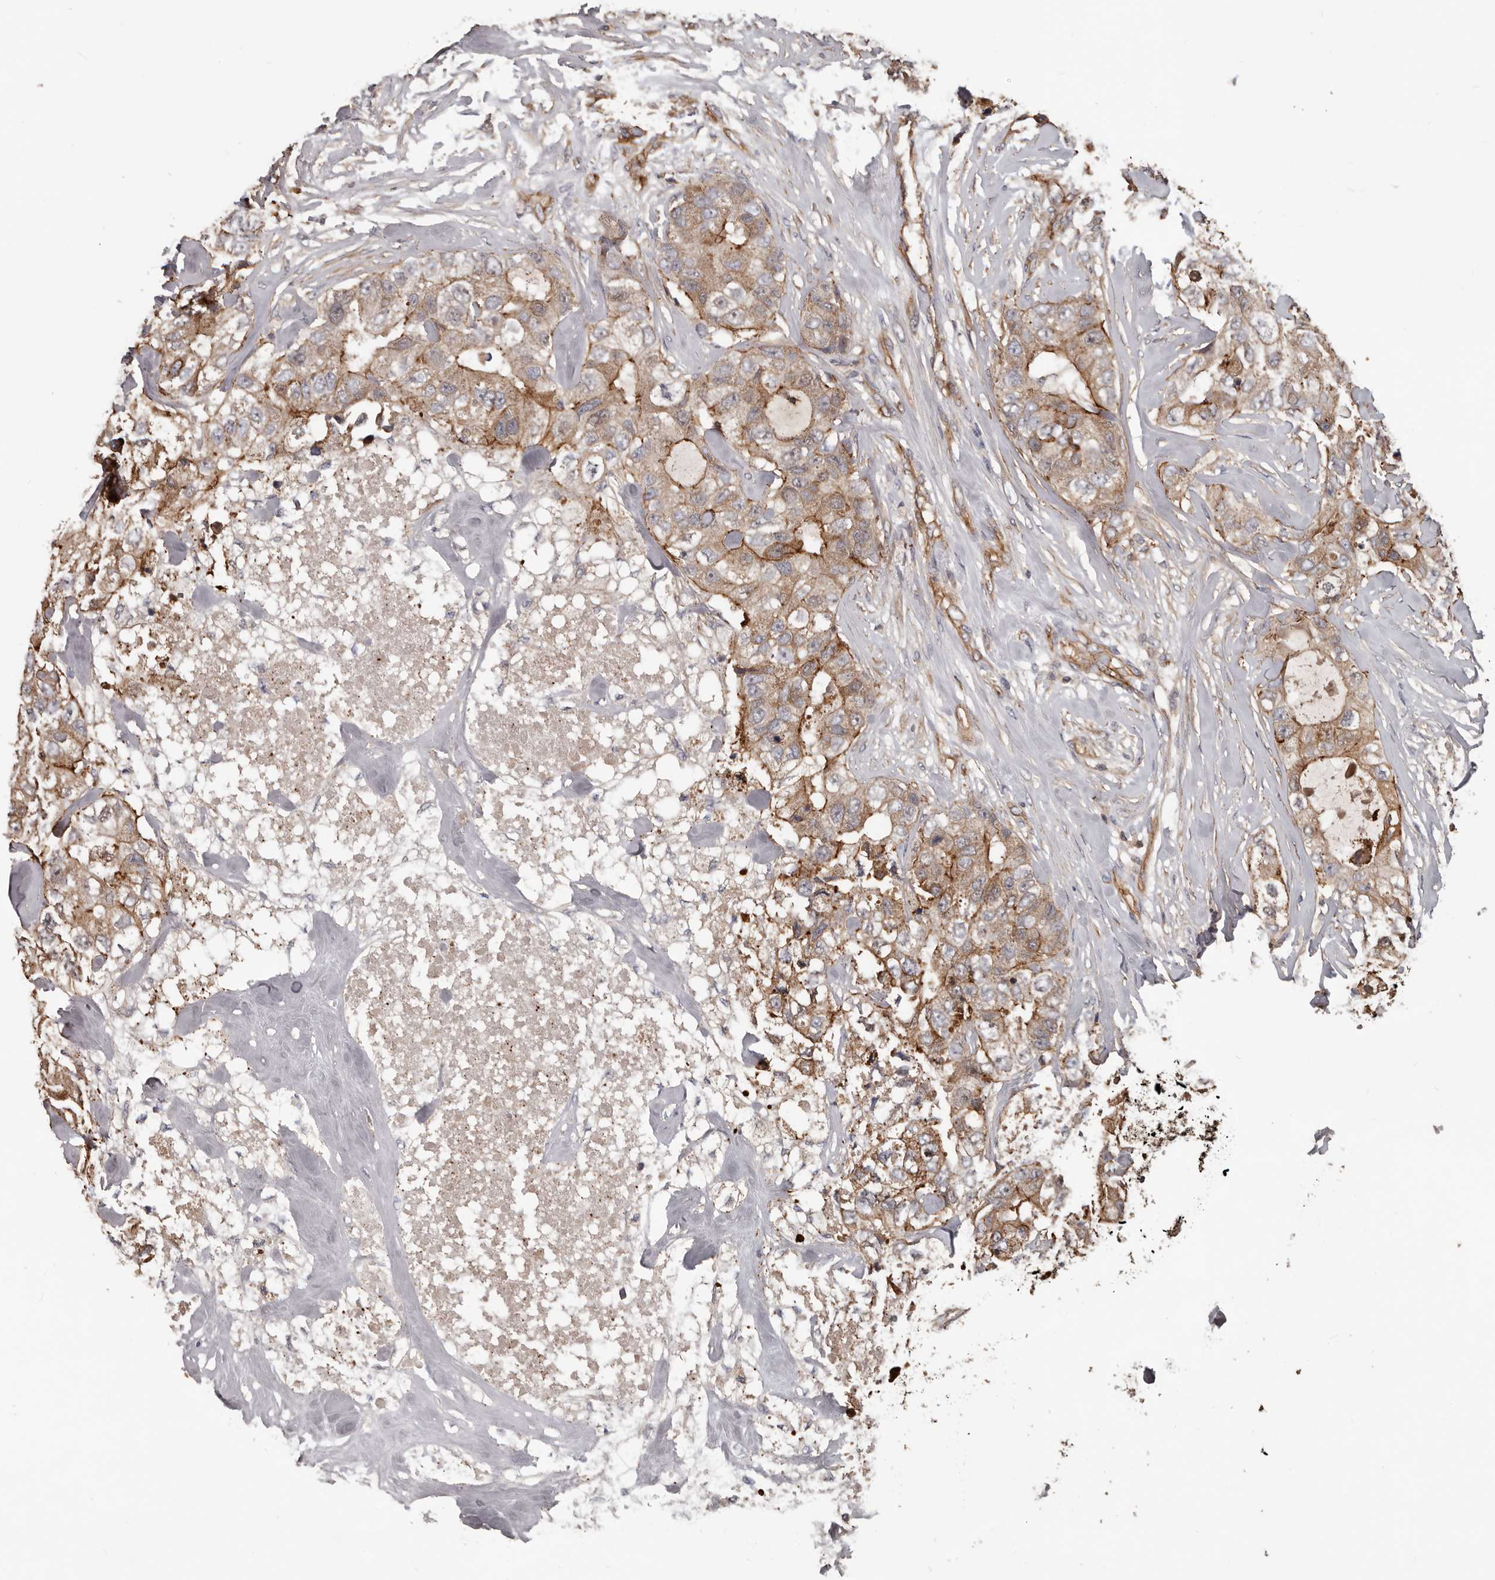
{"staining": {"intensity": "moderate", "quantity": ">75%", "location": "cytoplasmic/membranous"}, "tissue": "breast cancer", "cell_type": "Tumor cells", "image_type": "cancer", "snomed": [{"axis": "morphology", "description": "Duct carcinoma"}, {"axis": "topography", "description": "Breast"}], "caption": "Protein staining of breast infiltrating ductal carcinoma tissue shows moderate cytoplasmic/membranous positivity in approximately >75% of tumor cells.", "gene": "PNRC2", "patient": {"sex": "female", "age": 62}}